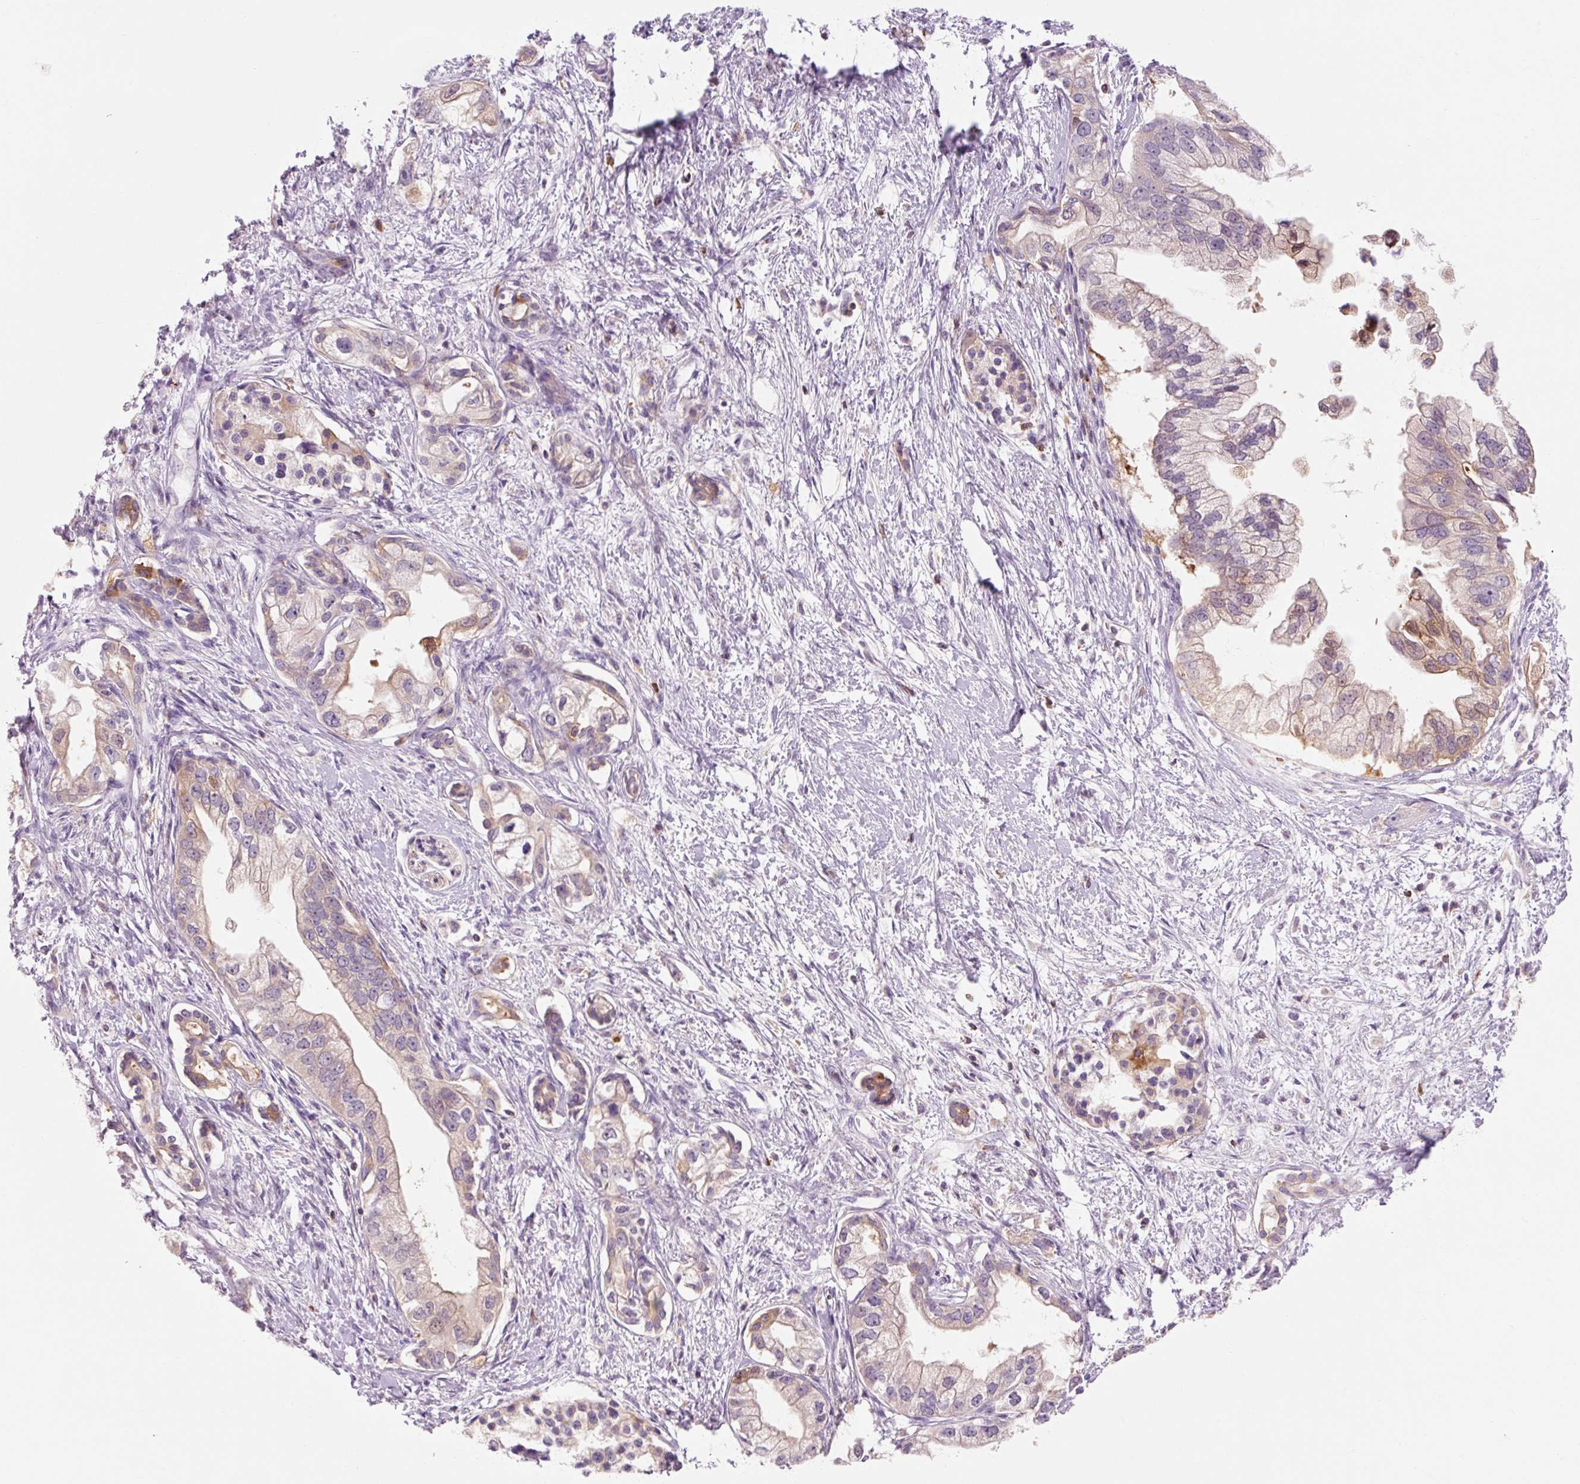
{"staining": {"intensity": "moderate", "quantity": "25%-75%", "location": "cytoplasmic/membranous"}, "tissue": "pancreatic cancer", "cell_type": "Tumor cells", "image_type": "cancer", "snomed": [{"axis": "morphology", "description": "Adenocarcinoma, NOS"}, {"axis": "topography", "description": "Pancreas"}], "caption": "High-magnification brightfield microscopy of pancreatic cancer (adenocarcinoma) stained with DAB (3,3'-diaminobenzidine) (brown) and counterstained with hematoxylin (blue). tumor cells exhibit moderate cytoplasmic/membranous expression is appreciated in approximately25%-75% of cells. The staining was performed using DAB (3,3'-diaminobenzidine) to visualize the protein expression in brown, while the nuclei were stained in blue with hematoxylin (Magnification: 20x).", "gene": "OR8K1", "patient": {"sex": "male", "age": 70}}